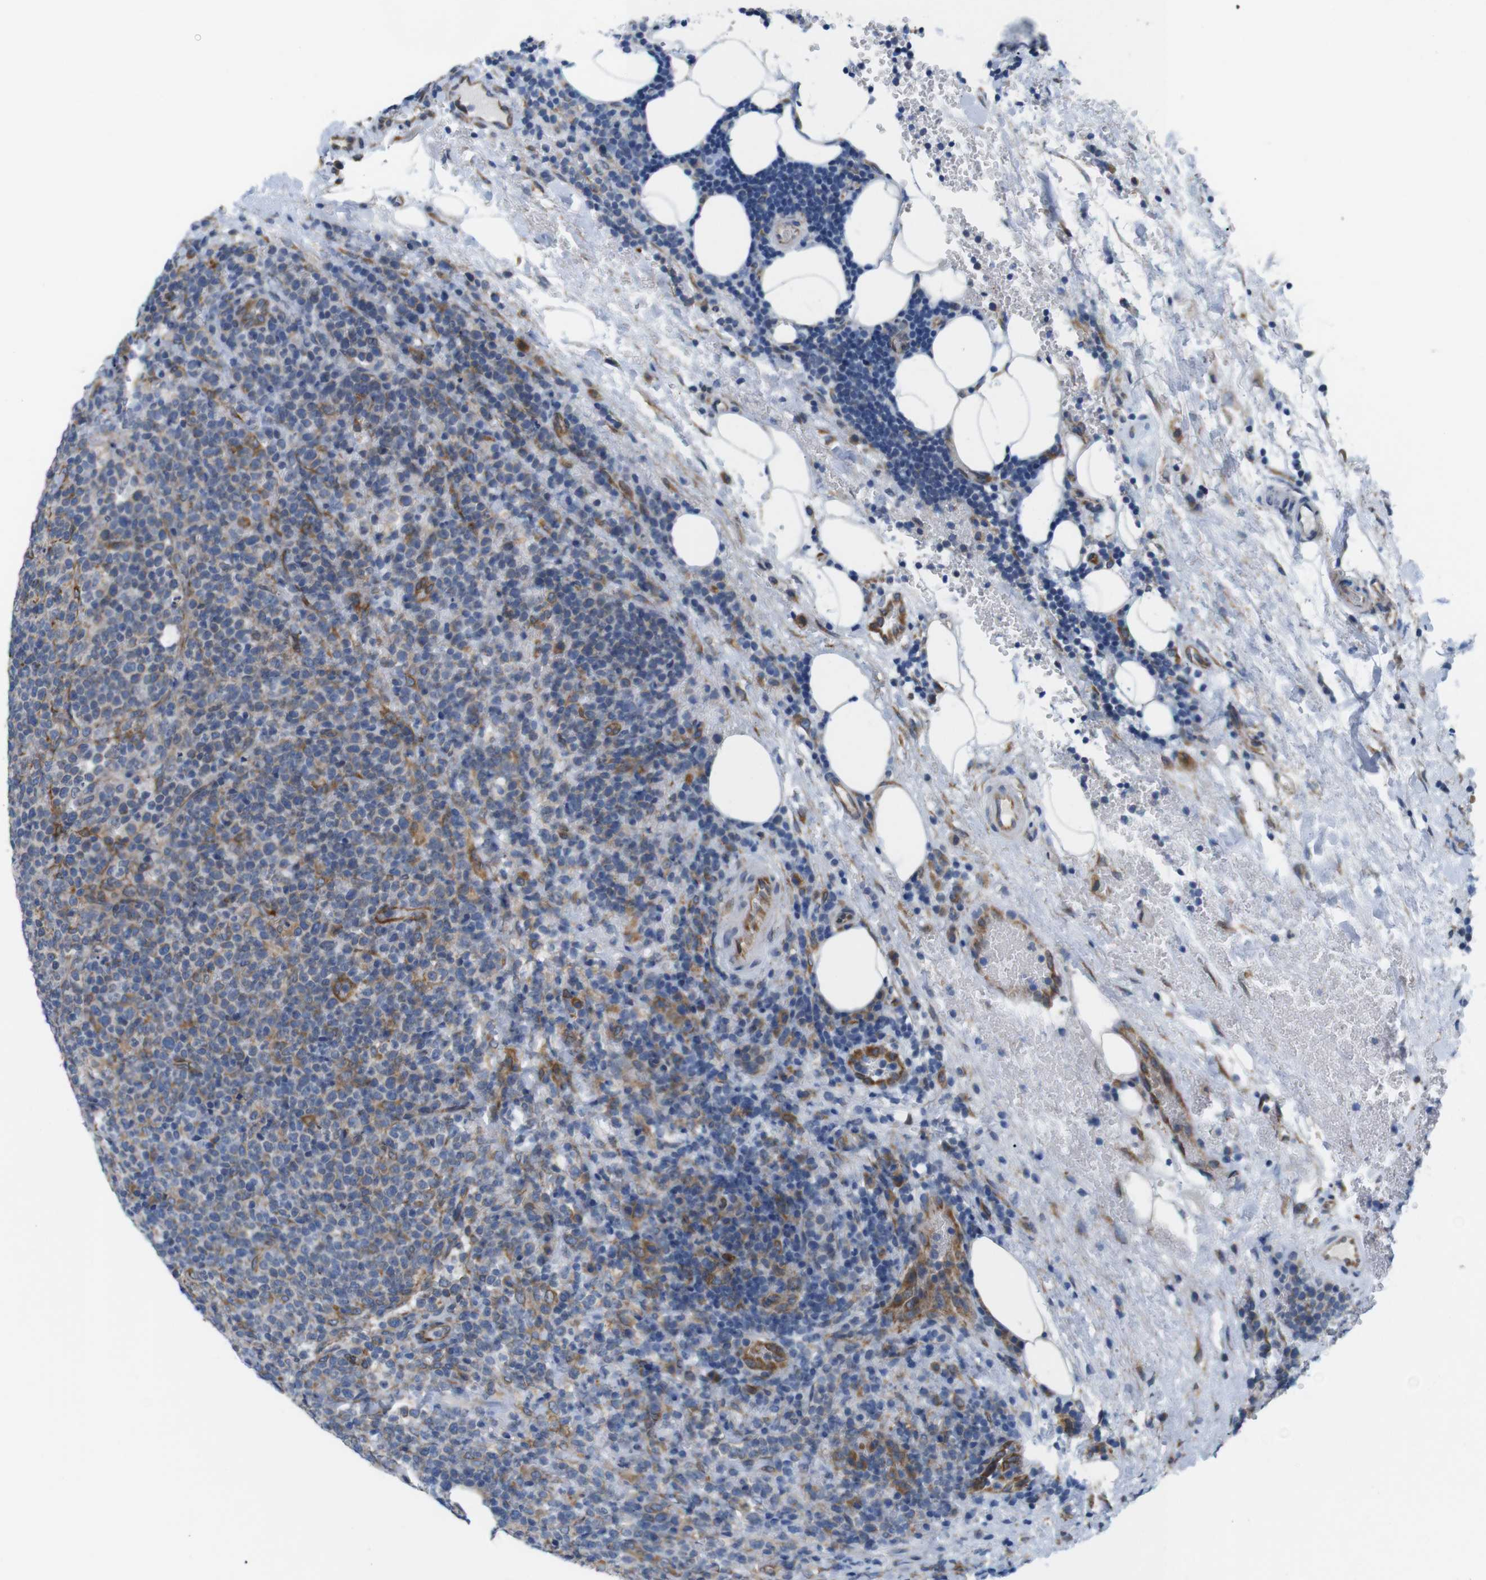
{"staining": {"intensity": "moderate", "quantity": "25%-75%", "location": "cytoplasmic/membranous"}, "tissue": "lymphoma", "cell_type": "Tumor cells", "image_type": "cancer", "snomed": [{"axis": "morphology", "description": "Malignant lymphoma, non-Hodgkin's type, High grade"}, {"axis": "topography", "description": "Lymph node"}], "caption": "Moderate cytoplasmic/membranous positivity for a protein is appreciated in approximately 25%-75% of tumor cells of high-grade malignant lymphoma, non-Hodgkin's type using immunohistochemistry (IHC).", "gene": "HACD3", "patient": {"sex": "male", "age": 61}}